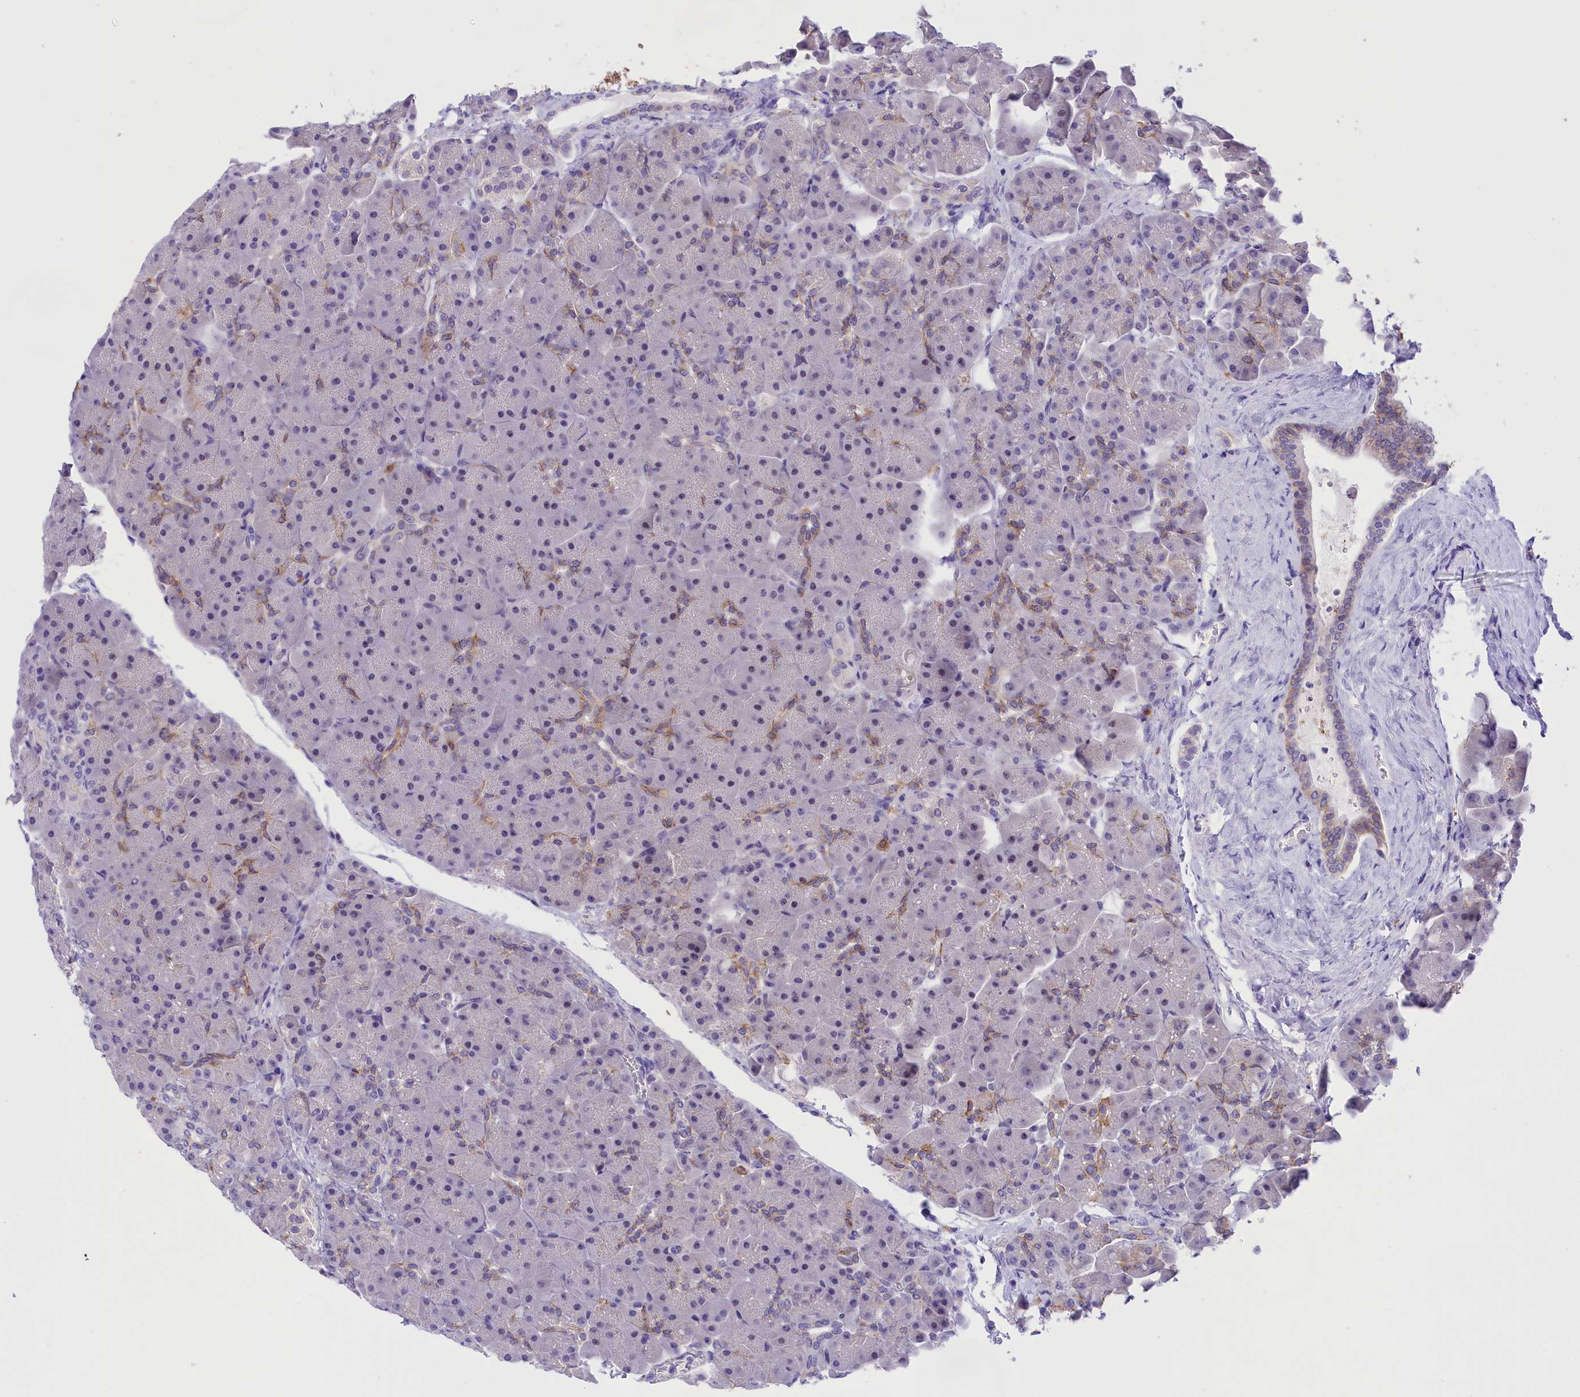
{"staining": {"intensity": "moderate", "quantity": "<25%", "location": "cytoplasmic/membranous"}, "tissue": "pancreas", "cell_type": "Exocrine glandular cells", "image_type": "normal", "snomed": [{"axis": "morphology", "description": "Normal tissue, NOS"}, {"axis": "topography", "description": "Pancreas"}], "caption": "This micrograph exhibits IHC staining of normal pancreas, with low moderate cytoplasmic/membranous expression in about <25% of exocrine glandular cells.", "gene": "COL6A5", "patient": {"sex": "male", "age": 66}}